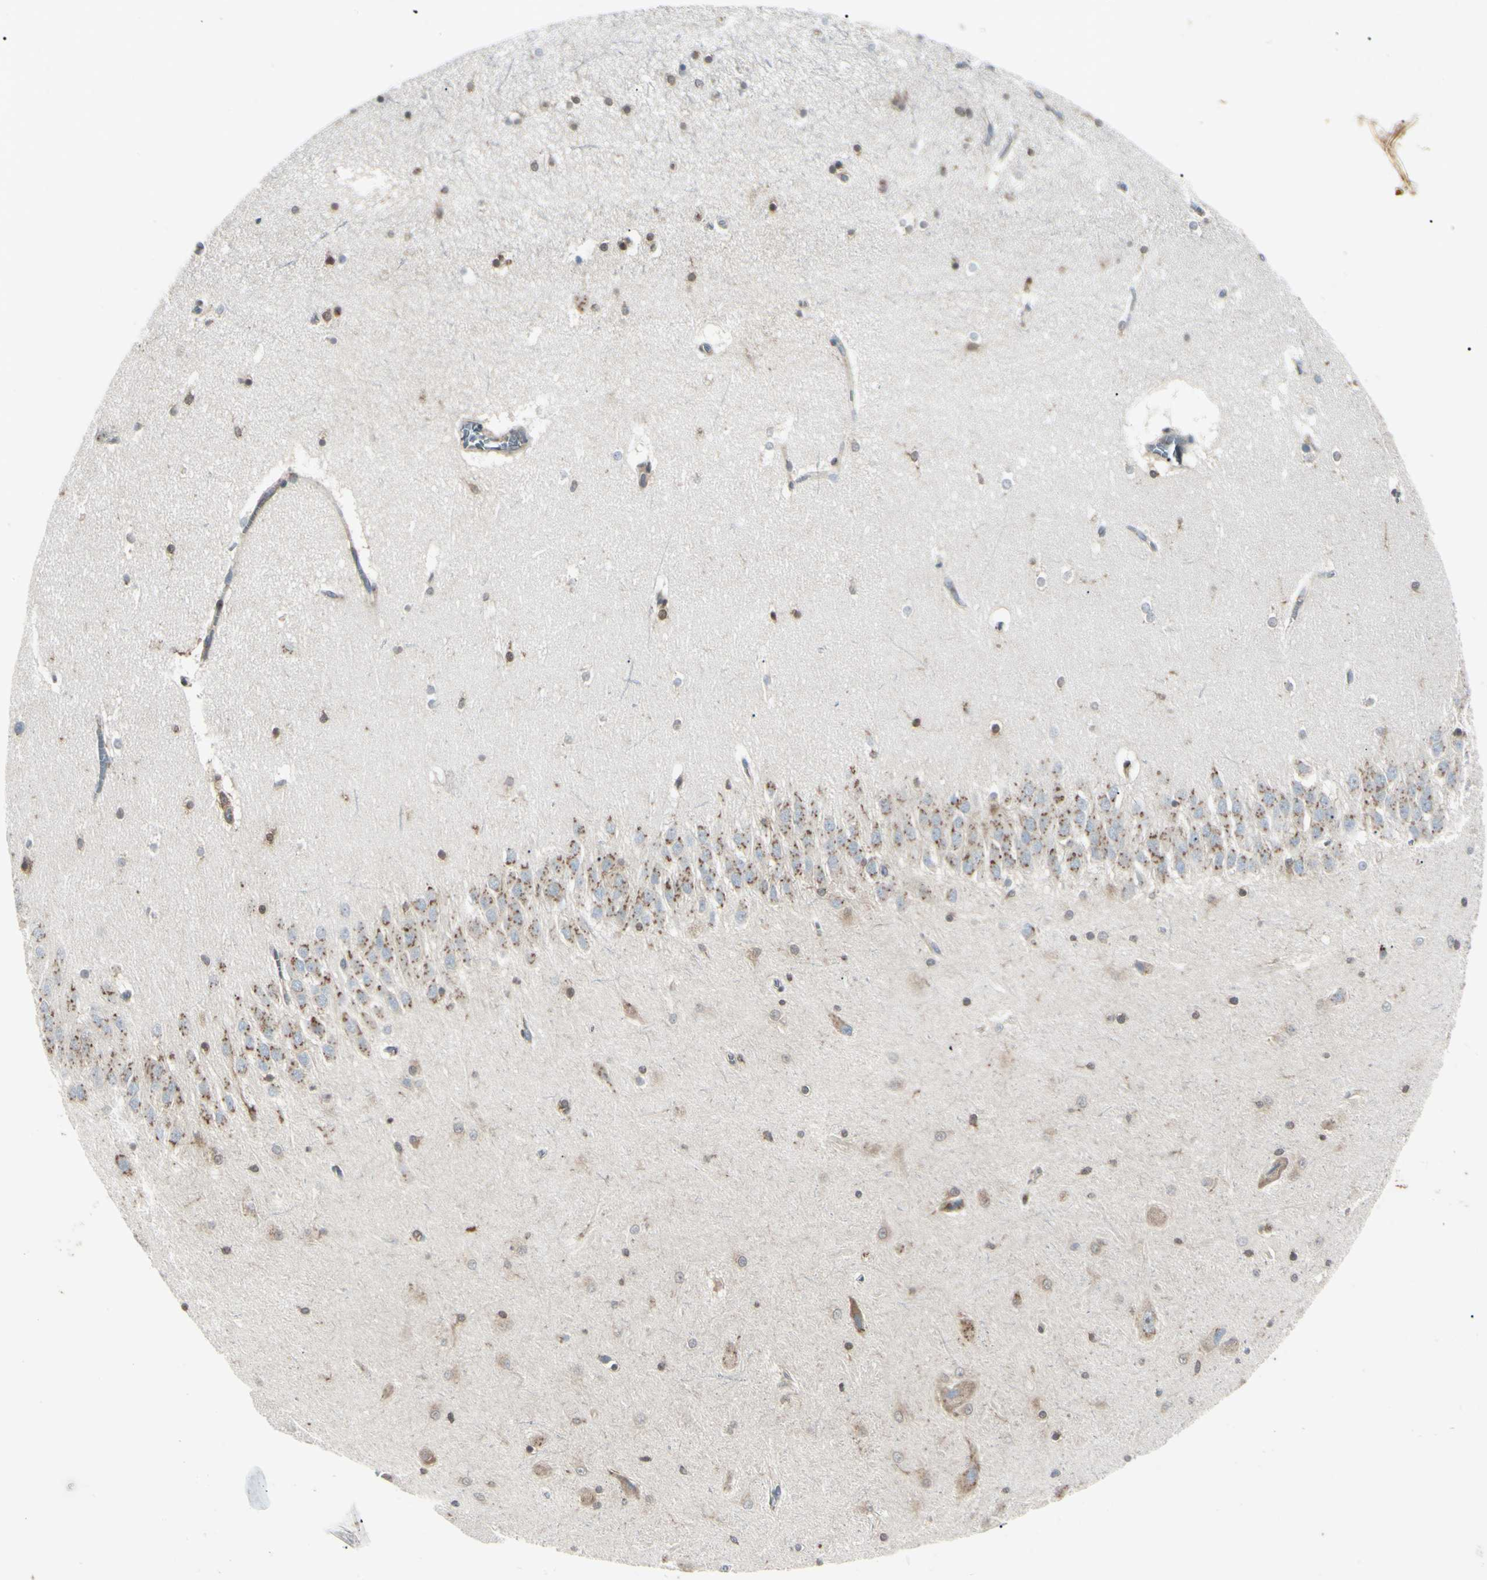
{"staining": {"intensity": "moderate", "quantity": "25%-75%", "location": "cytoplasmic/membranous"}, "tissue": "hippocampus", "cell_type": "Glial cells", "image_type": "normal", "snomed": [{"axis": "morphology", "description": "Normal tissue, NOS"}, {"axis": "topography", "description": "Hippocampus"}], "caption": "Immunohistochemistry (IHC) (DAB) staining of unremarkable hippocampus shows moderate cytoplasmic/membranous protein expression in approximately 25%-75% of glial cells.", "gene": "MAPRE1", "patient": {"sex": "male", "age": 45}}